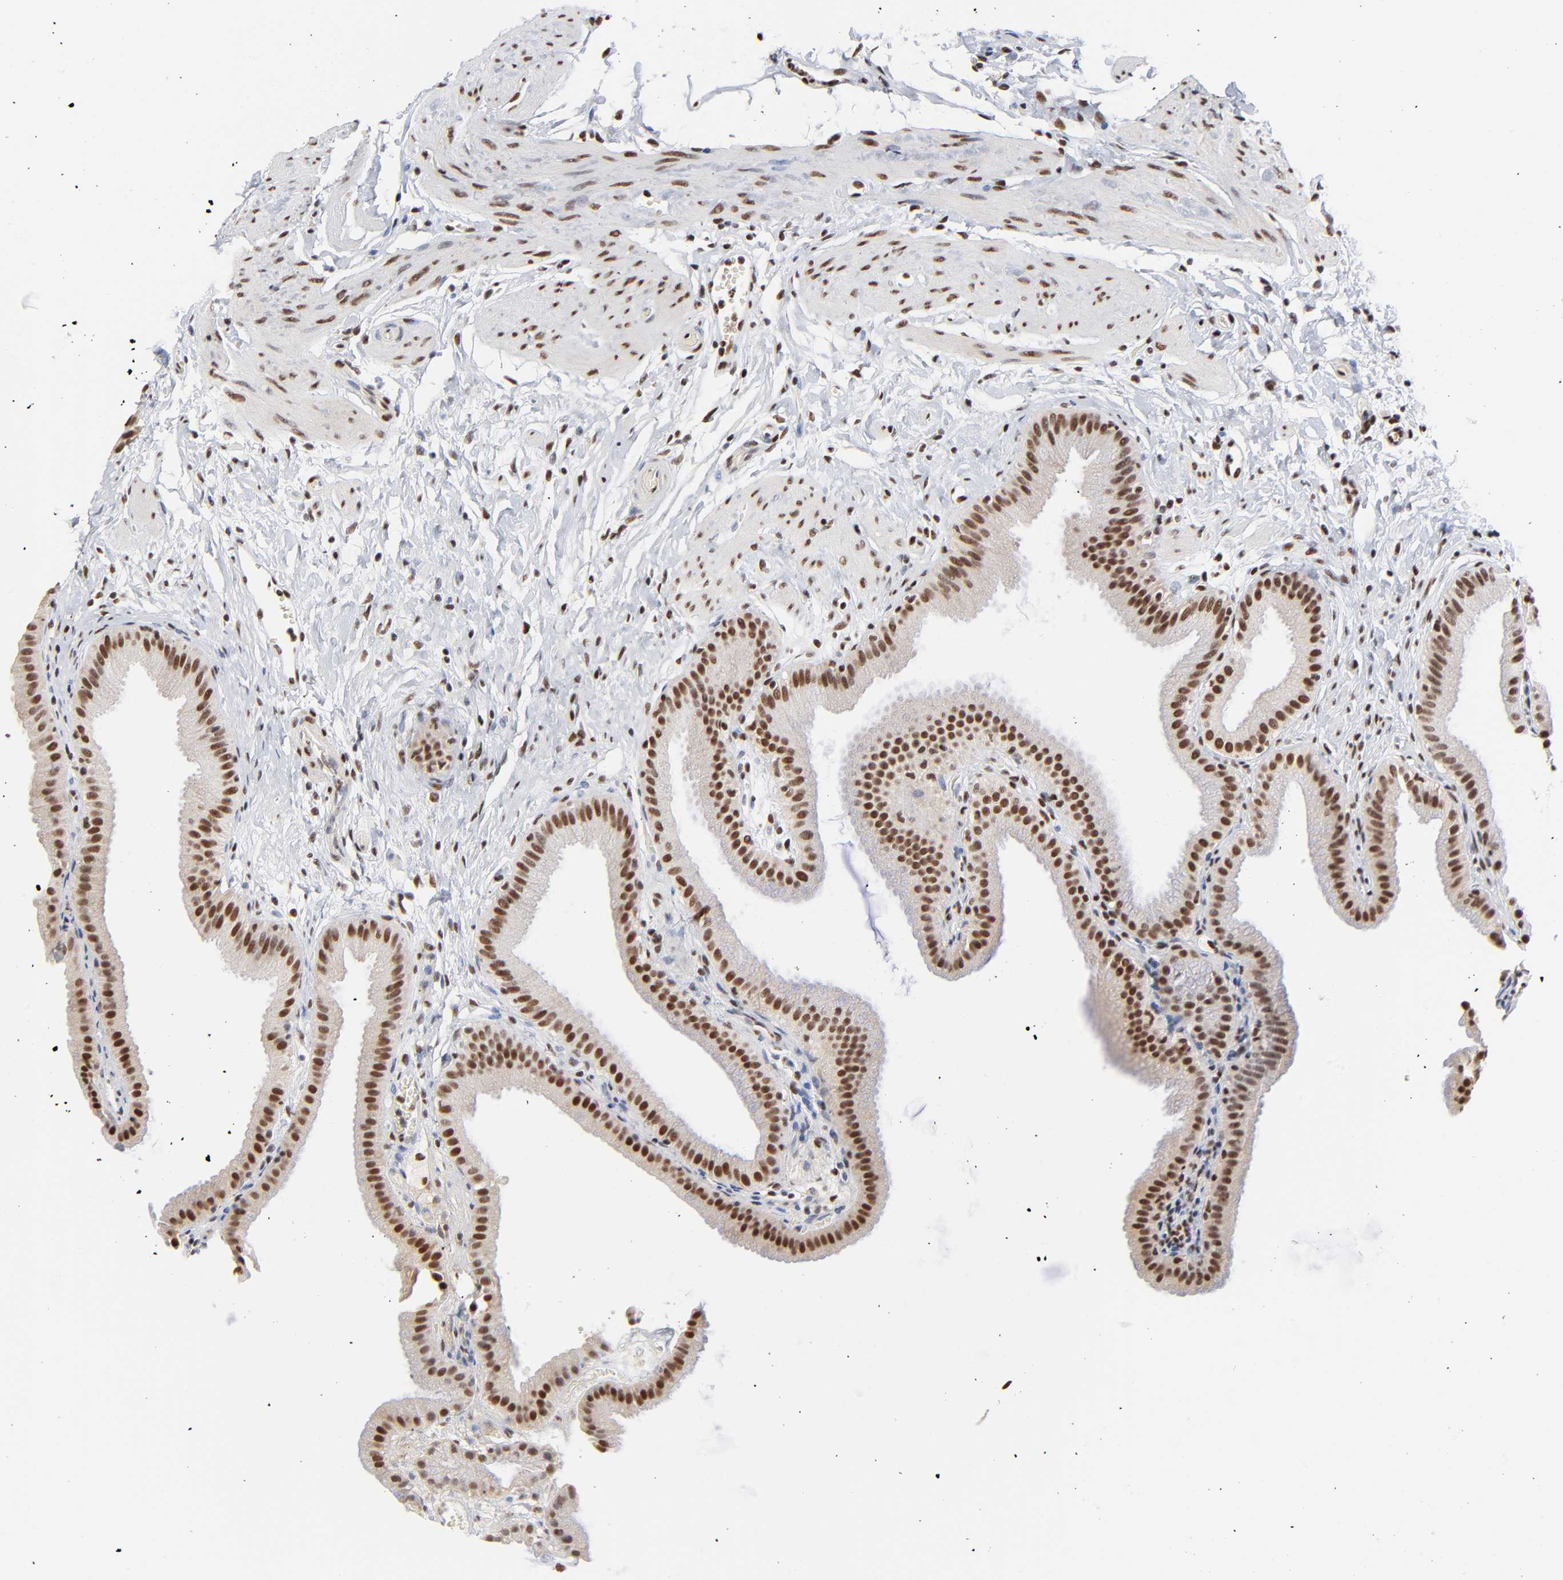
{"staining": {"intensity": "strong", "quantity": ">75%", "location": "nuclear"}, "tissue": "gallbladder", "cell_type": "Glandular cells", "image_type": "normal", "snomed": [{"axis": "morphology", "description": "Normal tissue, NOS"}, {"axis": "topography", "description": "Gallbladder"}], "caption": "A histopathology image showing strong nuclear positivity in approximately >75% of glandular cells in normal gallbladder, as visualized by brown immunohistochemical staining.", "gene": "CREB1", "patient": {"sex": "female", "age": 63}}